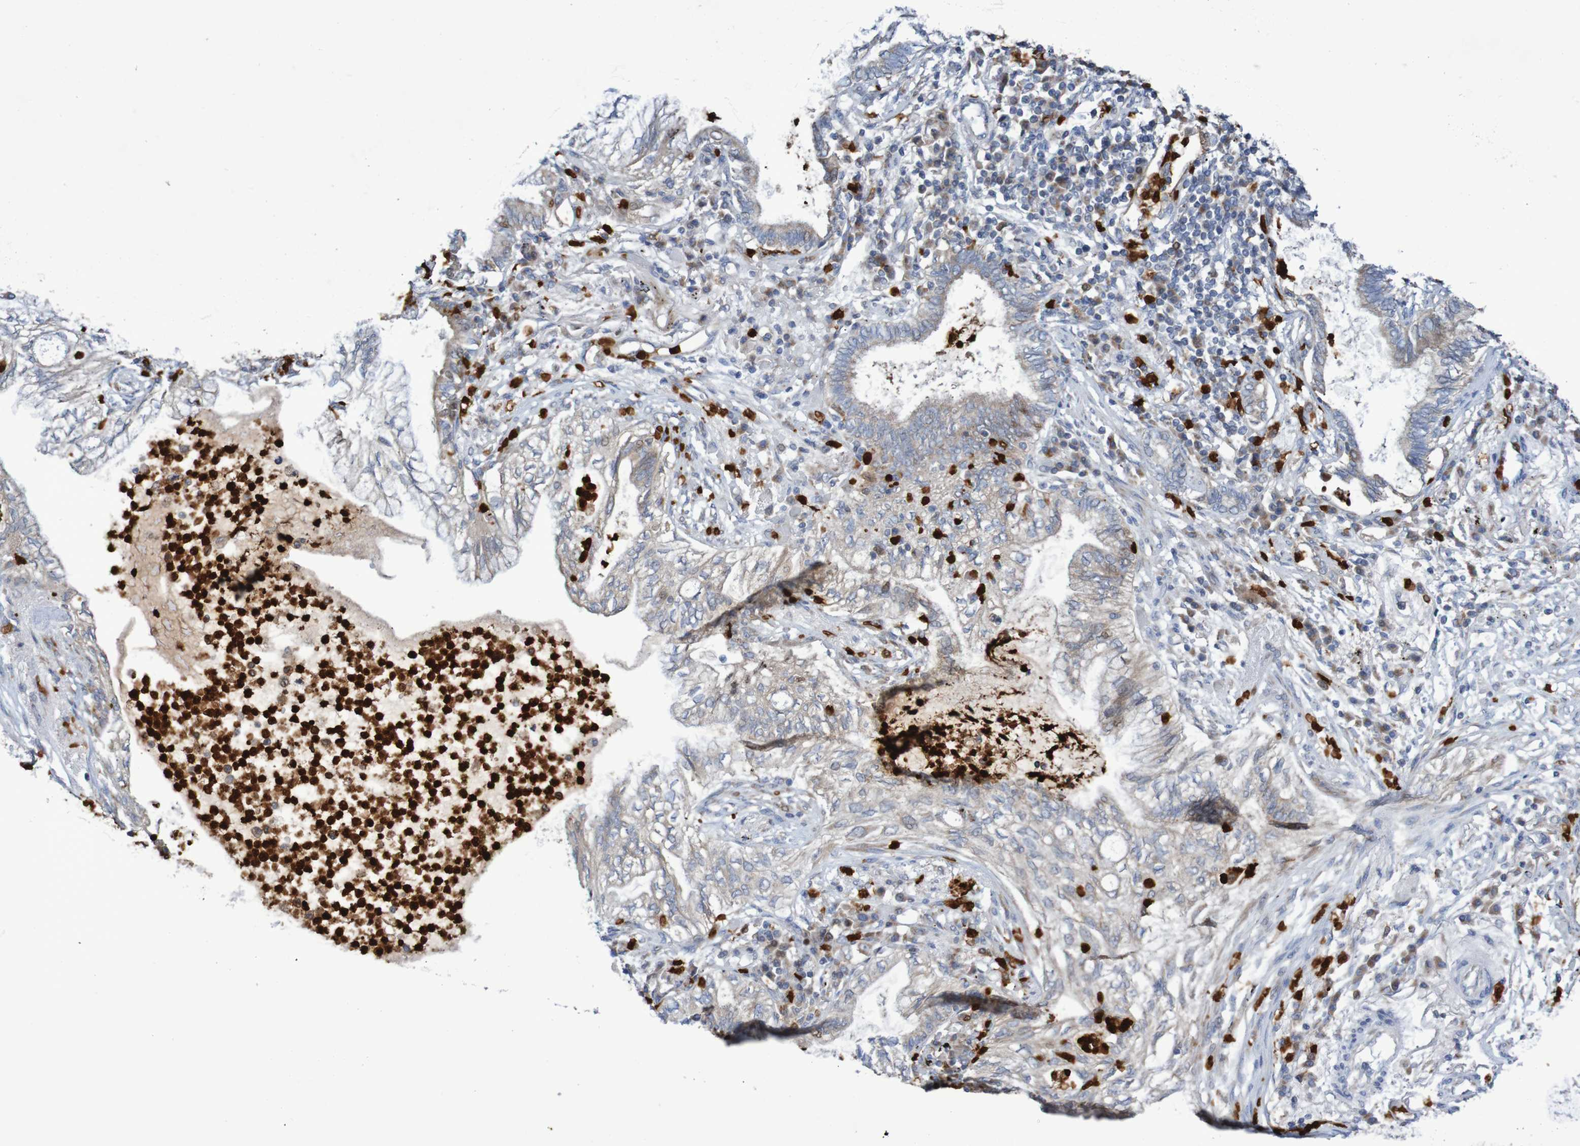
{"staining": {"intensity": "weak", "quantity": ">75%", "location": "cytoplasmic/membranous"}, "tissue": "lung cancer", "cell_type": "Tumor cells", "image_type": "cancer", "snomed": [{"axis": "morphology", "description": "Normal tissue, NOS"}, {"axis": "morphology", "description": "Adenocarcinoma, NOS"}, {"axis": "topography", "description": "Bronchus"}, {"axis": "topography", "description": "Lung"}], "caption": "DAB immunohistochemical staining of lung cancer (adenocarcinoma) exhibits weak cytoplasmic/membranous protein staining in approximately >75% of tumor cells. (IHC, brightfield microscopy, high magnification).", "gene": "PARP4", "patient": {"sex": "female", "age": 70}}